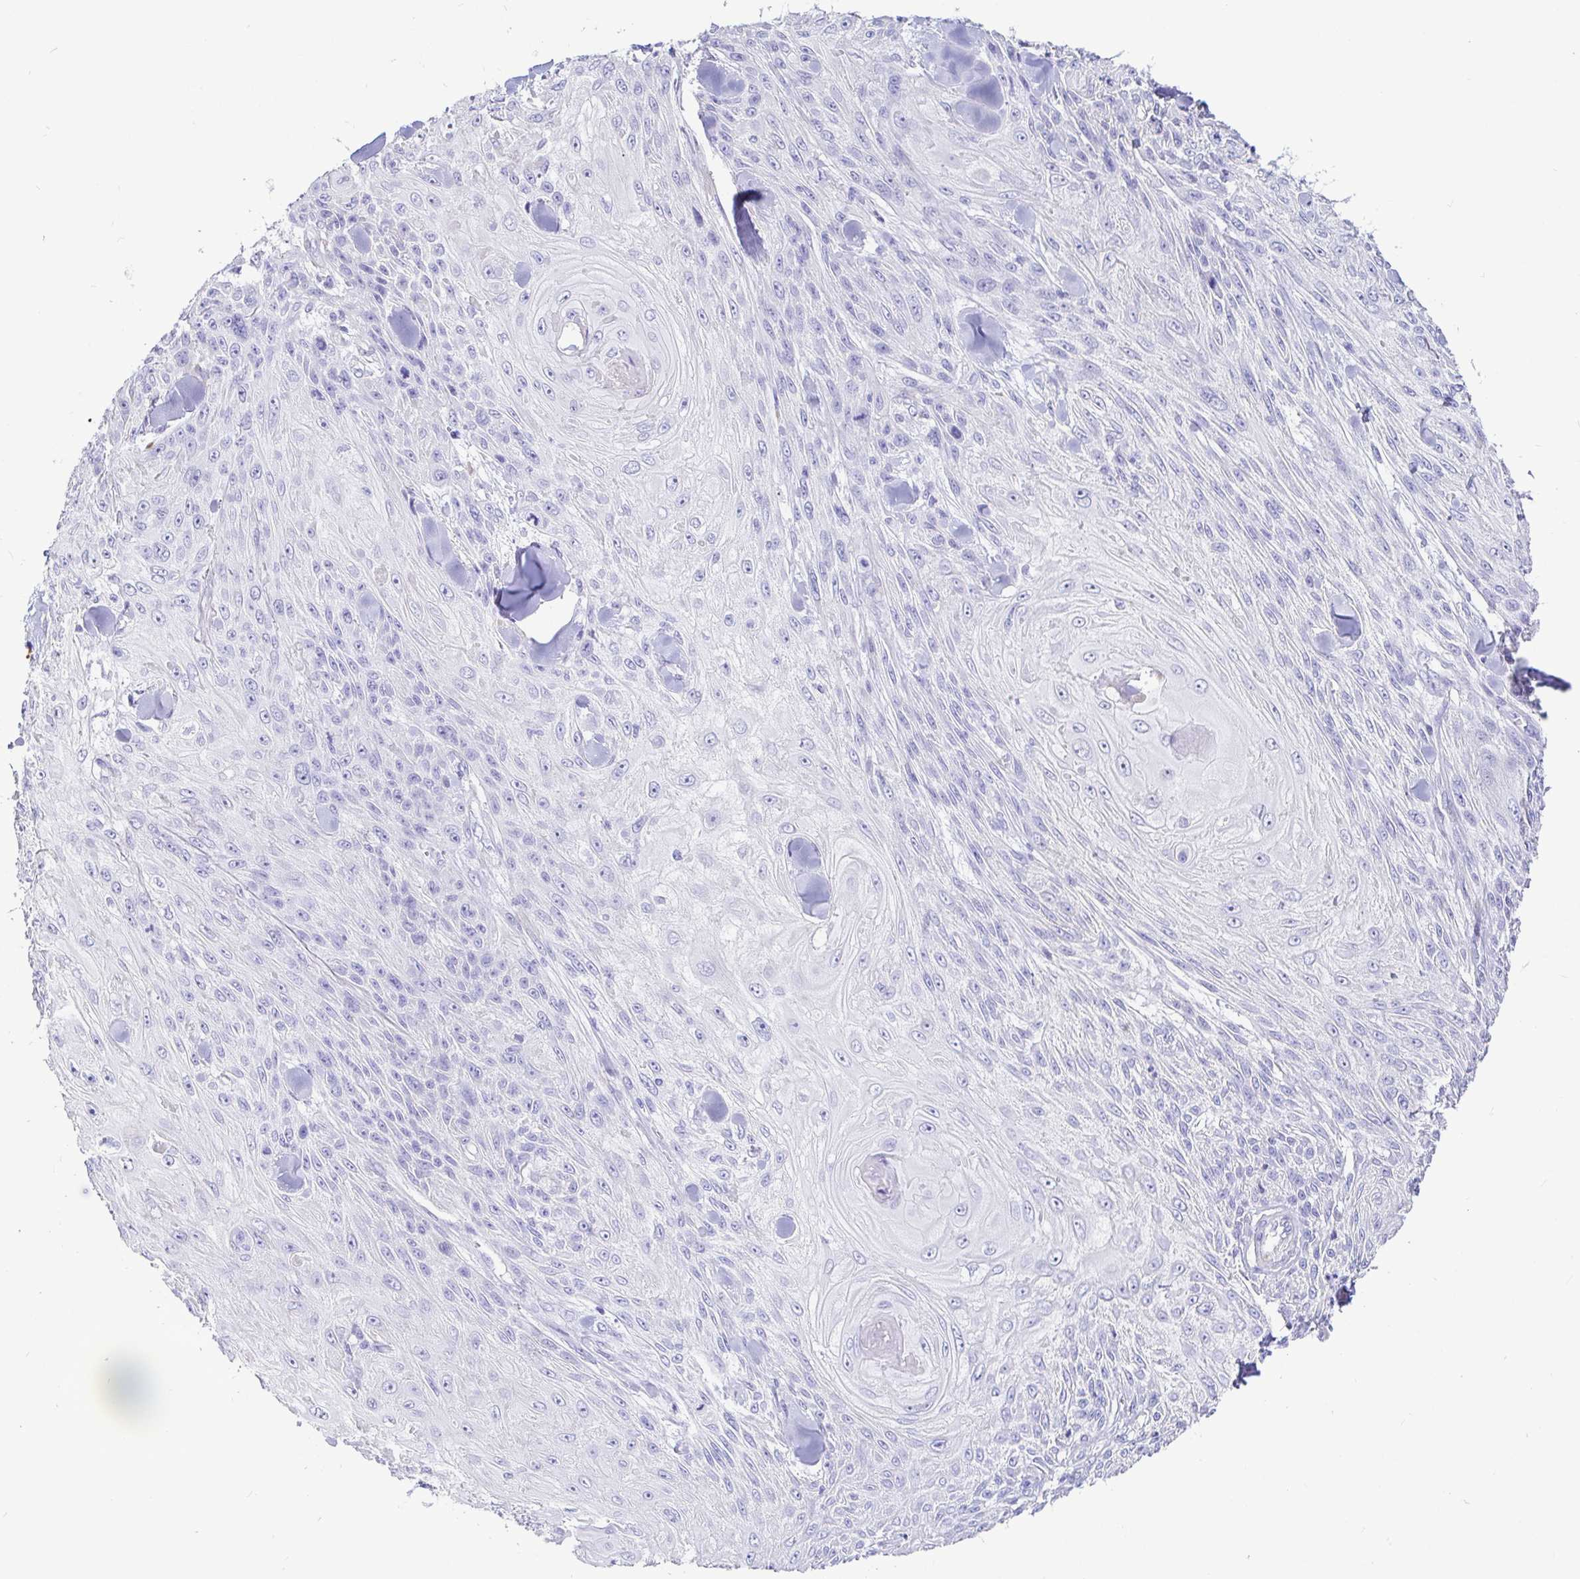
{"staining": {"intensity": "negative", "quantity": "none", "location": "none"}, "tissue": "skin cancer", "cell_type": "Tumor cells", "image_type": "cancer", "snomed": [{"axis": "morphology", "description": "Squamous cell carcinoma, NOS"}, {"axis": "topography", "description": "Skin"}], "caption": "This is a micrograph of immunohistochemistry staining of squamous cell carcinoma (skin), which shows no positivity in tumor cells.", "gene": "CCDC62", "patient": {"sex": "male", "age": 88}}